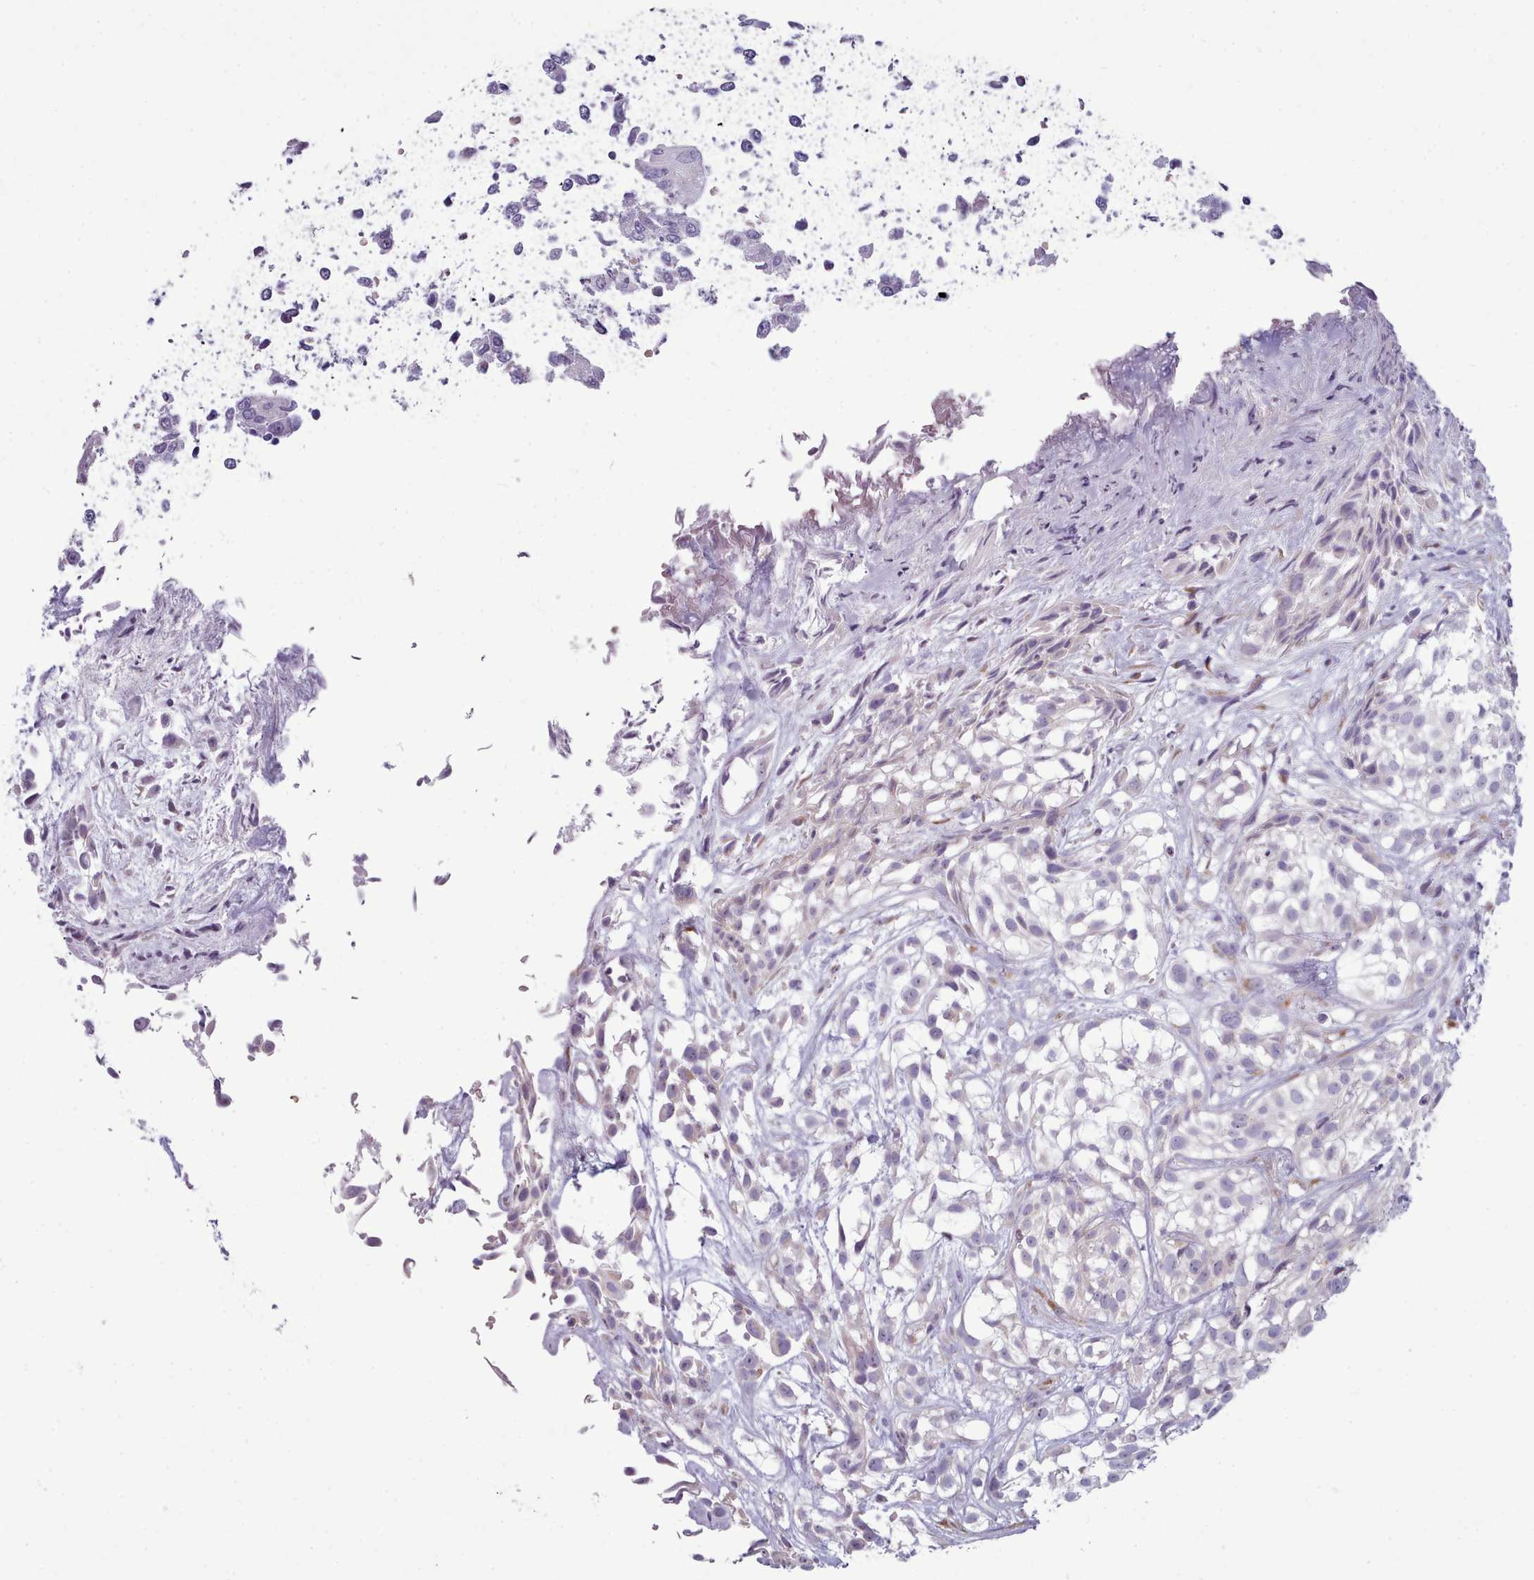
{"staining": {"intensity": "negative", "quantity": "none", "location": "none"}, "tissue": "urothelial cancer", "cell_type": "Tumor cells", "image_type": "cancer", "snomed": [{"axis": "morphology", "description": "Urothelial carcinoma, High grade"}, {"axis": "topography", "description": "Urinary bladder"}], "caption": "This histopathology image is of urothelial cancer stained with immunohistochemistry to label a protein in brown with the nuclei are counter-stained blue. There is no staining in tumor cells.", "gene": "MYRFL", "patient": {"sex": "male", "age": 56}}